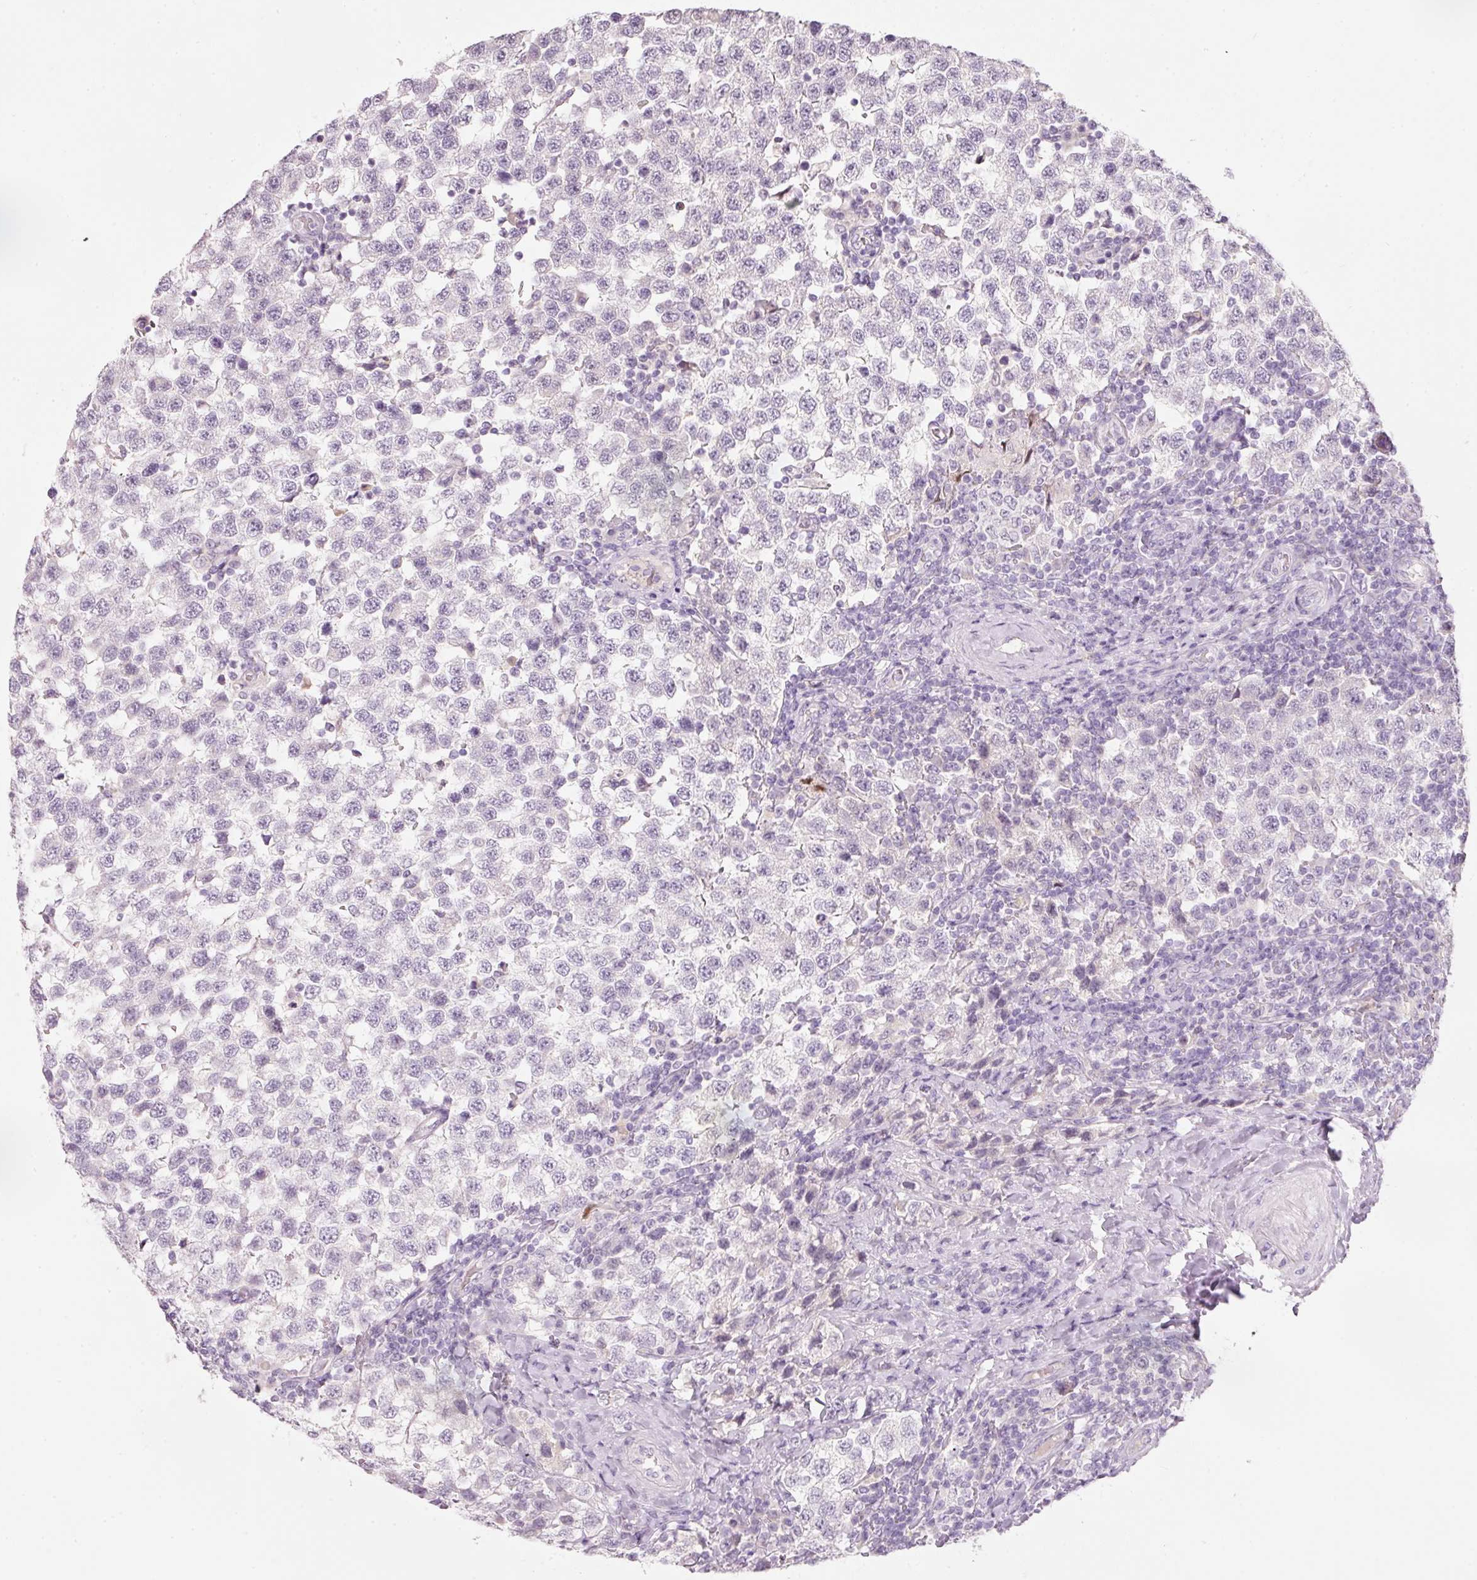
{"staining": {"intensity": "negative", "quantity": "none", "location": "none"}, "tissue": "testis cancer", "cell_type": "Tumor cells", "image_type": "cancer", "snomed": [{"axis": "morphology", "description": "Seminoma, NOS"}, {"axis": "topography", "description": "Testis"}], "caption": "Tumor cells show no significant staining in testis cancer.", "gene": "ENSG00000206549", "patient": {"sex": "male", "age": 34}}